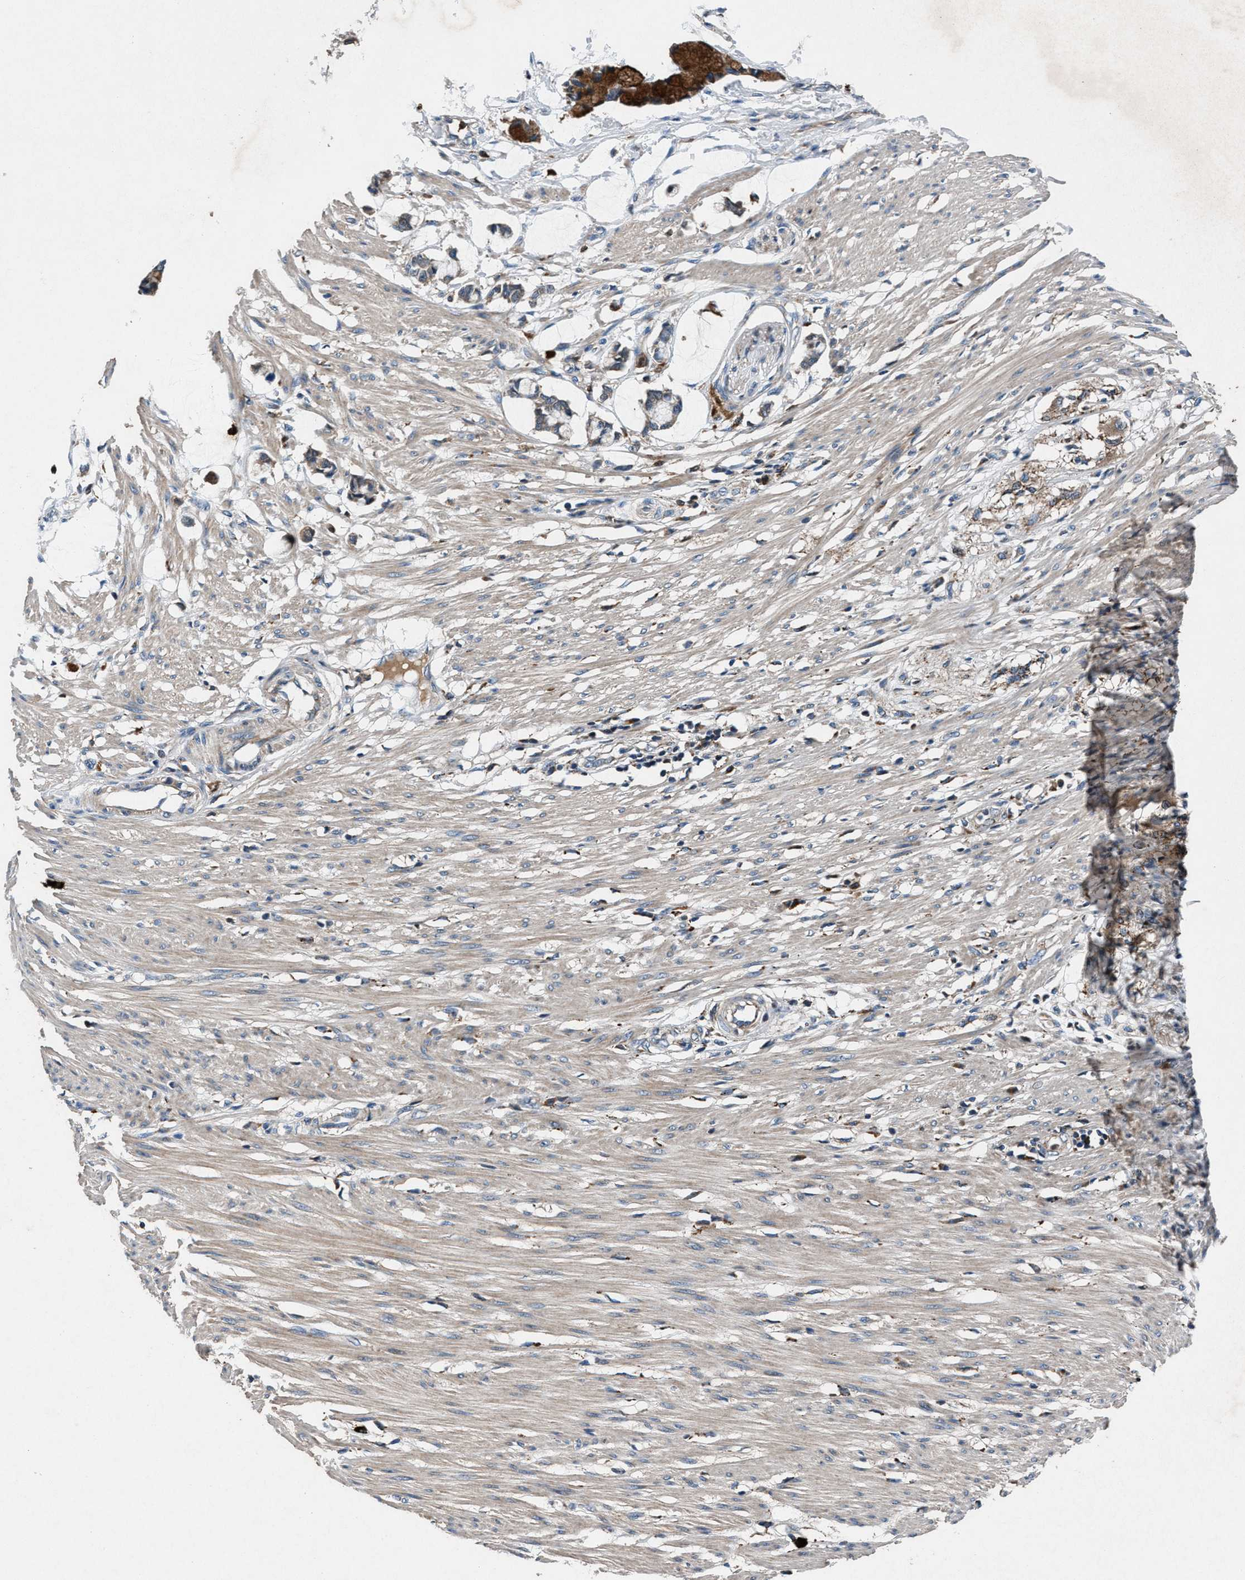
{"staining": {"intensity": "weak", "quantity": ">75%", "location": "cytoplasmic/membranous"}, "tissue": "smooth muscle", "cell_type": "Smooth muscle cells", "image_type": "normal", "snomed": [{"axis": "morphology", "description": "Normal tissue, NOS"}, {"axis": "morphology", "description": "Adenocarcinoma, NOS"}, {"axis": "topography", "description": "Smooth muscle"}, {"axis": "topography", "description": "Colon"}], "caption": "Benign smooth muscle was stained to show a protein in brown. There is low levels of weak cytoplasmic/membranous staining in about >75% of smooth muscle cells. (DAB = brown stain, brightfield microscopy at high magnification).", "gene": "FAM221A", "patient": {"sex": "male", "age": 14}}